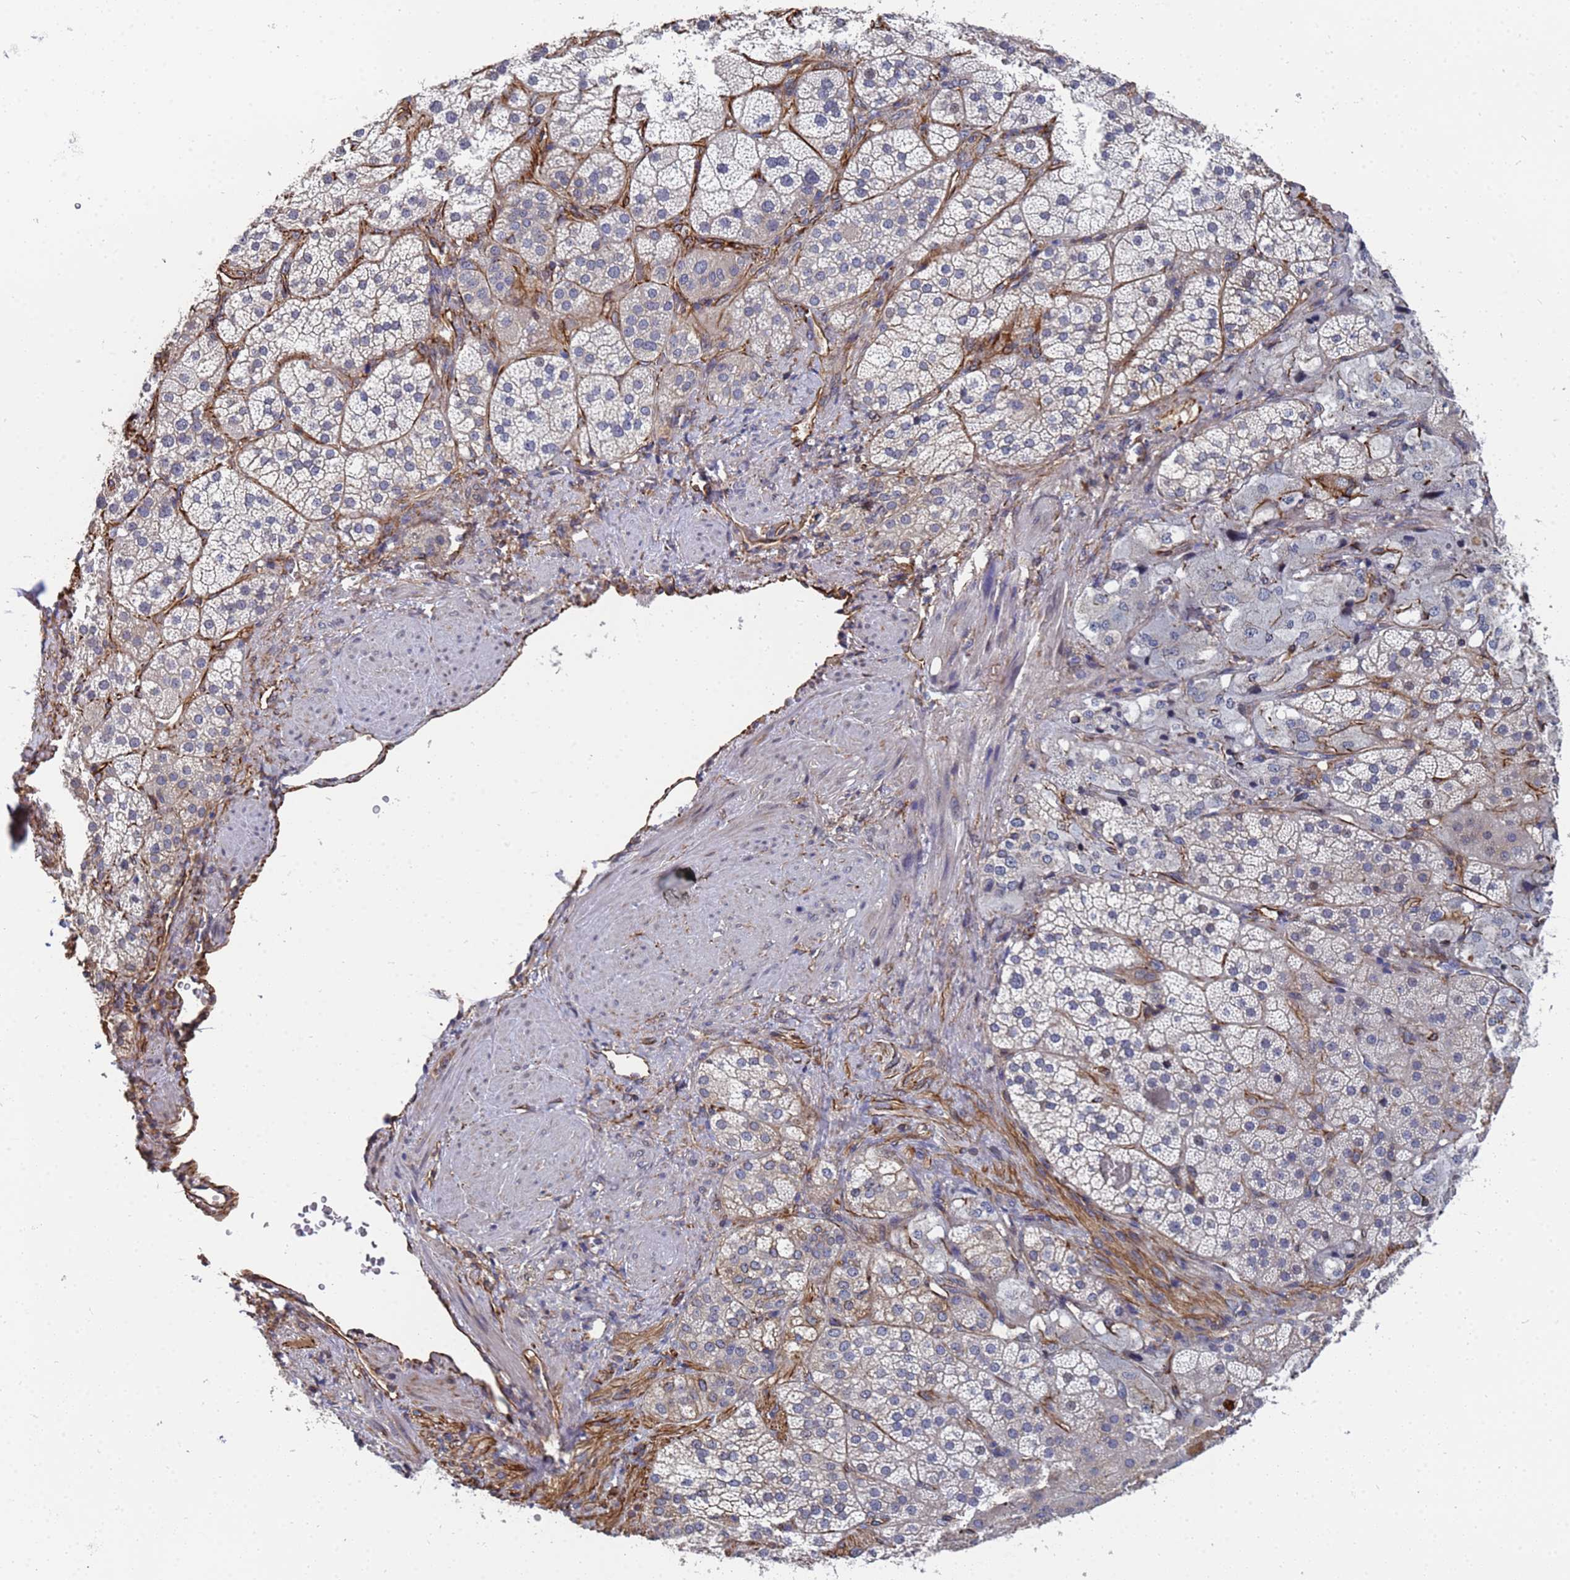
{"staining": {"intensity": "strong", "quantity": "<25%", "location": "cytoplasmic/membranous,nuclear"}, "tissue": "adrenal gland", "cell_type": "Glandular cells", "image_type": "normal", "snomed": [{"axis": "morphology", "description": "Normal tissue, NOS"}, {"axis": "topography", "description": "Adrenal gland"}], "caption": "The histopathology image displays immunohistochemical staining of benign adrenal gland. There is strong cytoplasmic/membranous,nuclear expression is seen in about <25% of glandular cells. Using DAB (brown) and hematoxylin (blue) stains, captured at high magnification using brightfield microscopy.", "gene": "SYT13", "patient": {"sex": "male", "age": 57}}